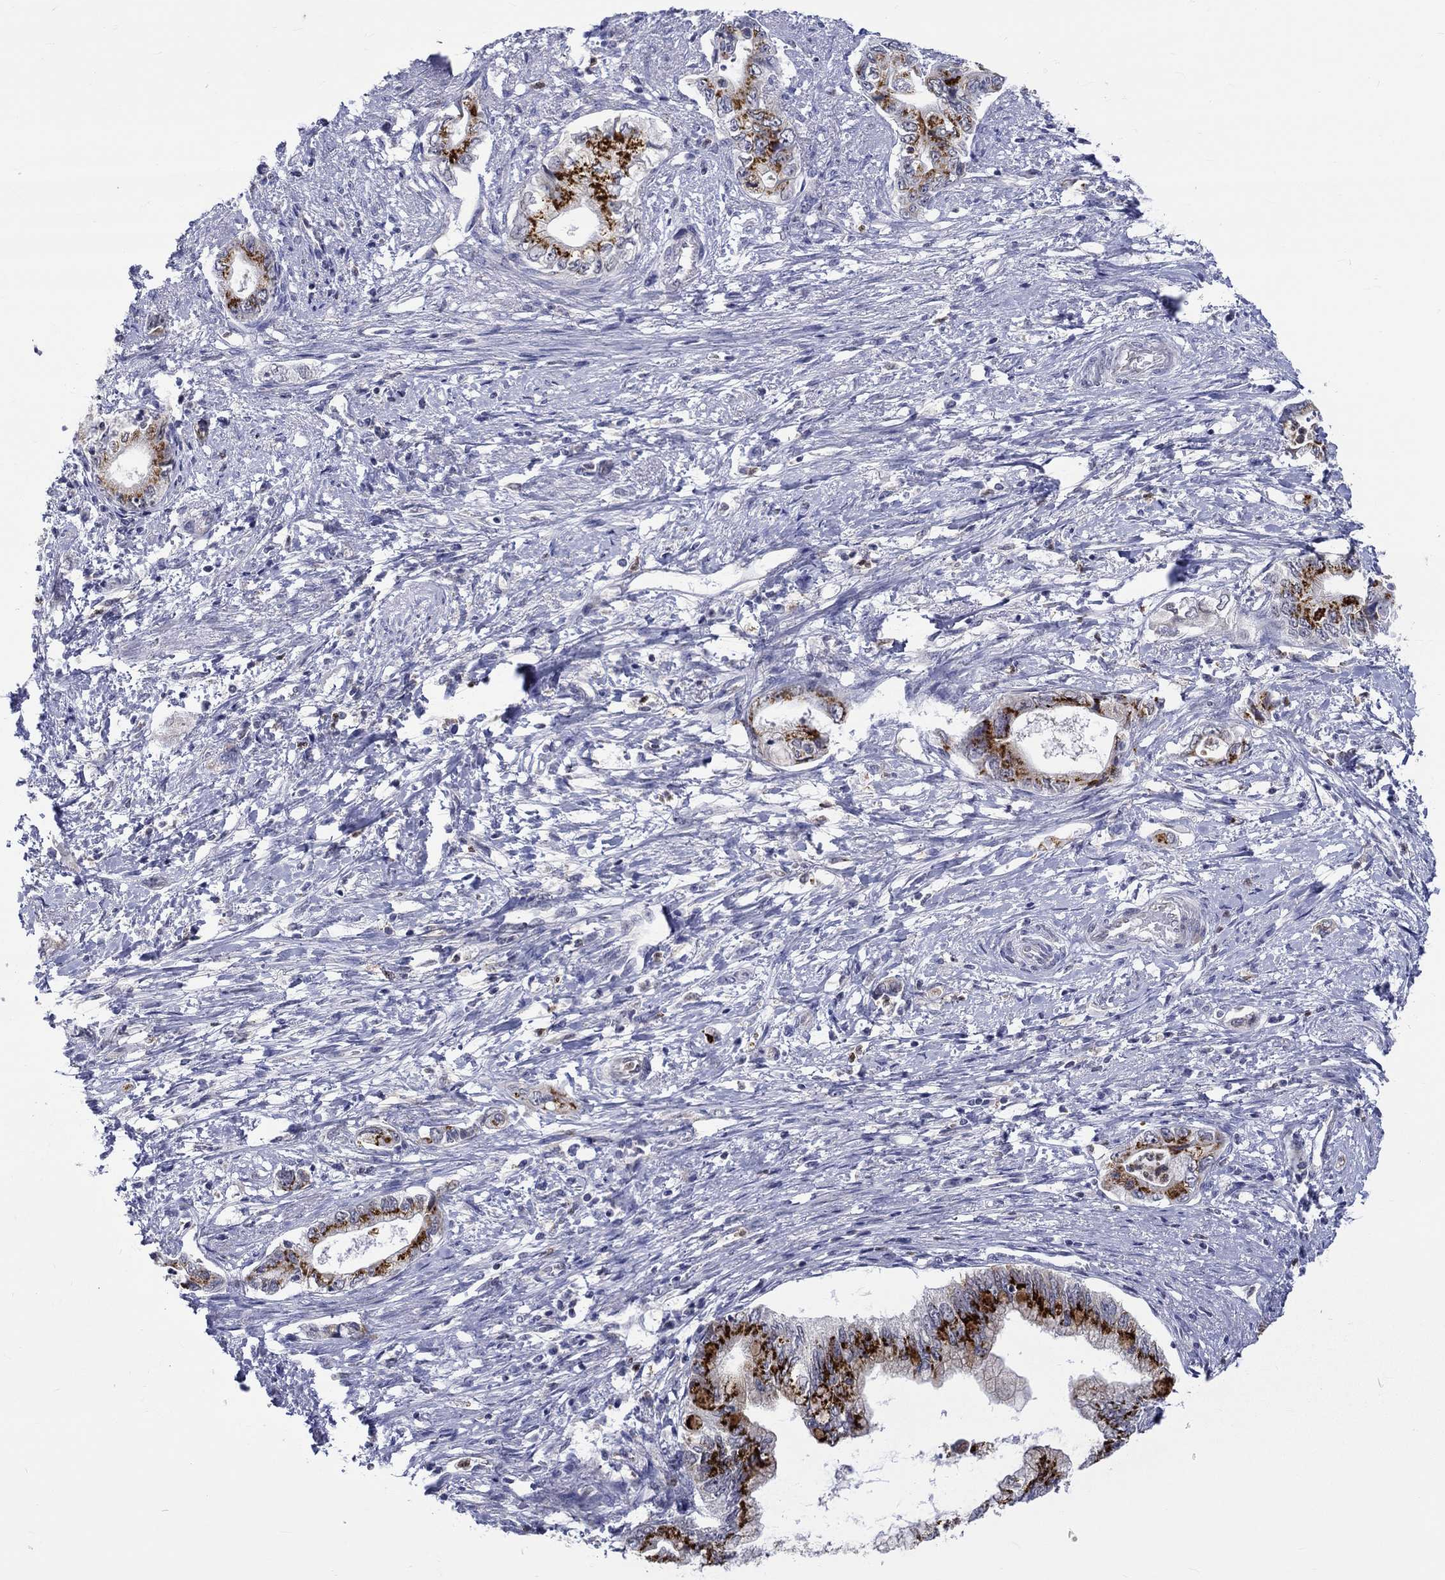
{"staining": {"intensity": "strong", "quantity": "25%-75%", "location": "cytoplasmic/membranous"}, "tissue": "pancreatic cancer", "cell_type": "Tumor cells", "image_type": "cancer", "snomed": [{"axis": "morphology", "description": "Adenocarcinoma, NOS"}, {"axis": "topography", "description": "Pancreas"}], "caption": "Protein staining of pancreatic cancer tissue displays strong cytoplasmic/membranous expression in about 25%-75% of tumor cells. (Stains: DAB in brown, nuclei in blue, Microscopy: brightfield microscopy at high magnification).", "gene": "ST6GALNAC1", "patient": {"sex": "female", "age": 73}}